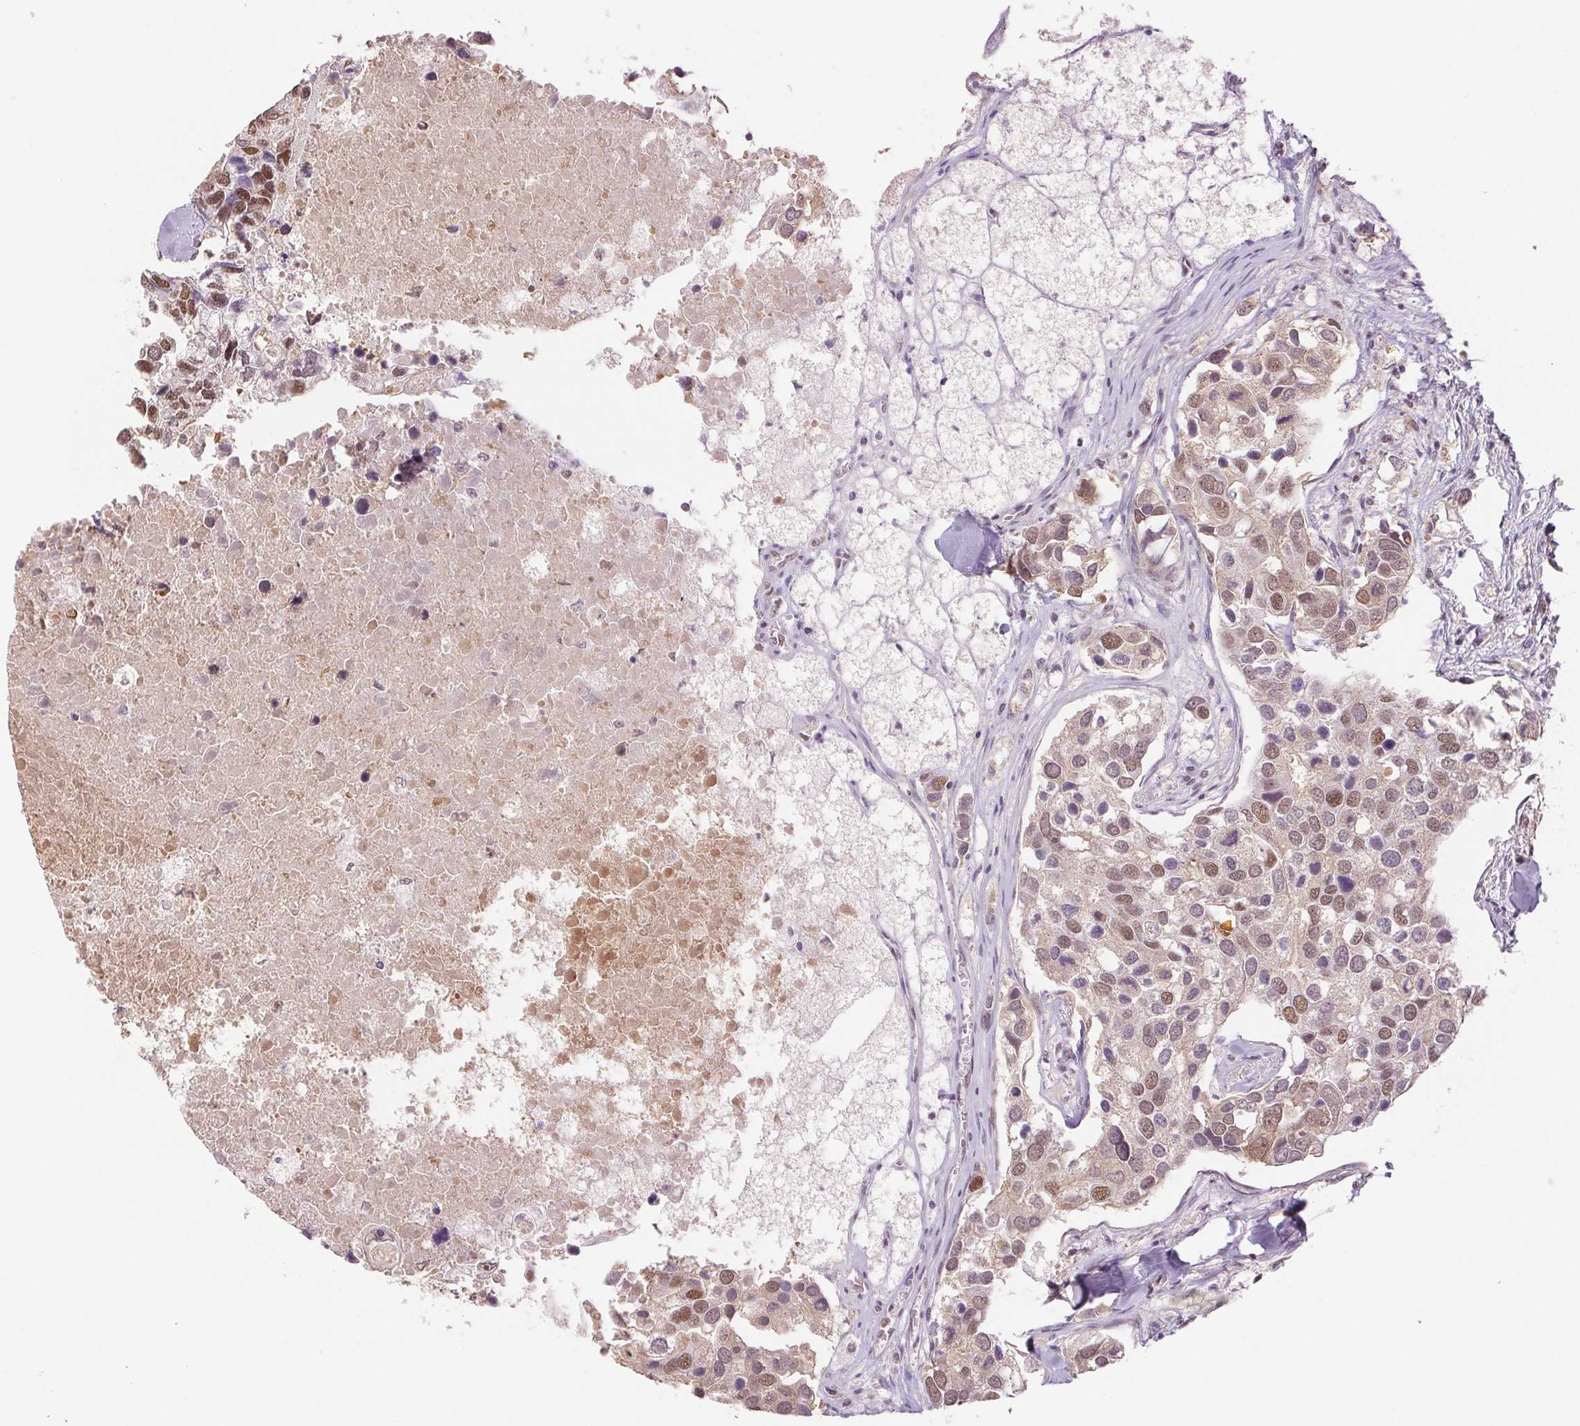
{"staining": {"intensity": "weak", "quantity": ">75%", "location": "nuclear"}, "tissue": "breast cancer", "cell_type": "Tumor cells", "image_type": "cancer", "snomed": [{"axis": "morphology", "description": "Duct carcinoma"}, {"axis": "topography", "description": "Breast"}], "caption": "A micrograph of infiltrating ductal carcinoma (breast) stained for a protein exhibits weak nuclear brown staining in tumor cells.", "gene": "RPRD1B", "patient": {"sex": "female", "age": 83}}